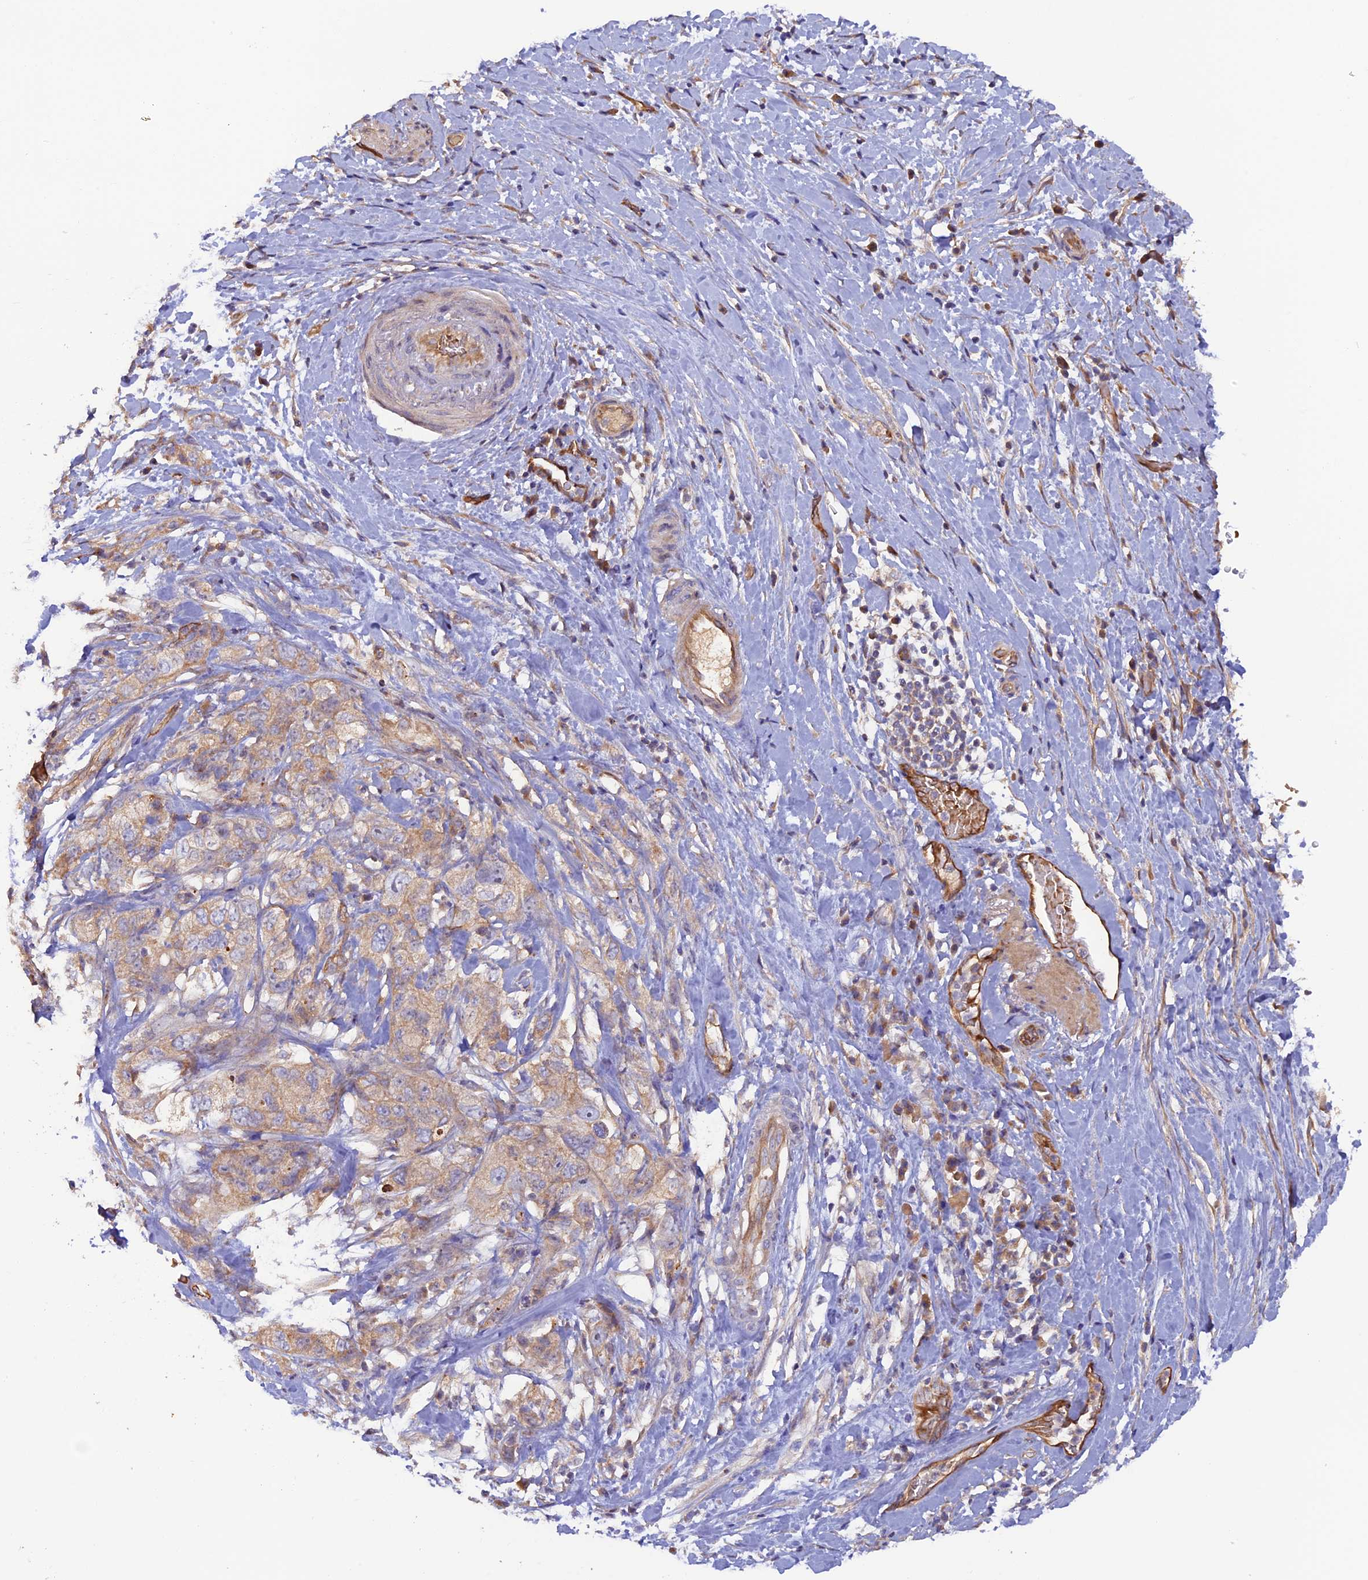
{"staining": {"intensity": "weak", "quantity": "25%-75%", "location": "cytoplasmic/membranous"}, "tissue": "pancreatic cancer", "cell_type": "Tumor cells", "image_type": "cancer", "snomed": [{"axis": "morphology", "description": "Adenocarcinoma, NOS"}, {"axis": "topography", "description": "Pancreas"}], "caption": "Pancreatic cancer stained with a protein marker demonstrates weak staining in tumor cells.", "gene": "DUS3L", "patient": {"sex": "female", "age": 73}}